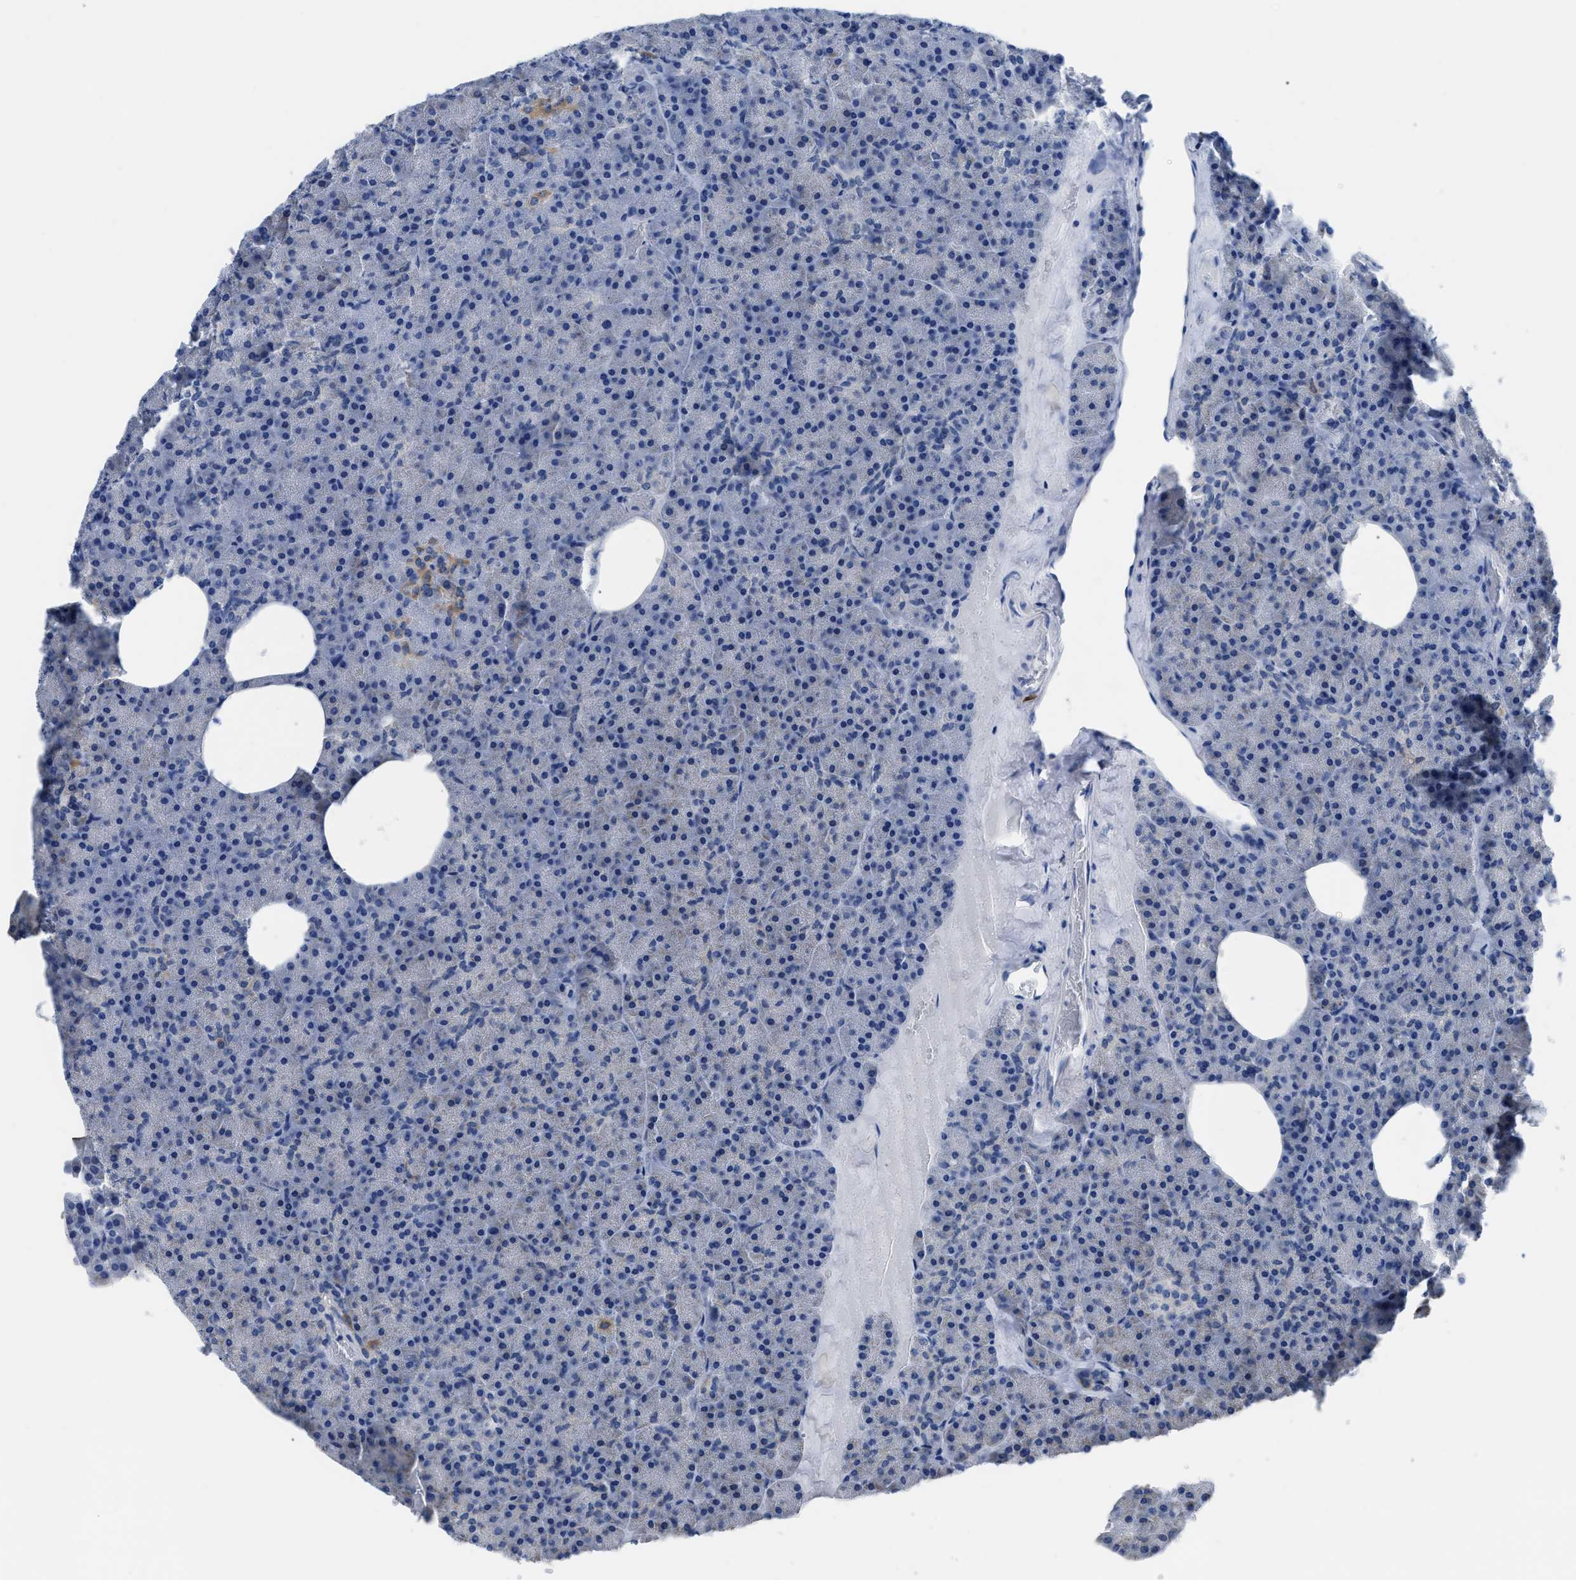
{"staining": {"intensity": "moderate", "quantity": "<25%", "location": "cytoplasmic/membranous"}, "tissue": "pancreas", "cell_type": "Exocrine glandular cells", "image_type": "normal", "snomed": [{"axis": "morphology", "description": "Normal tissue, NOS"}, {"axis": "morphology", "description": "Carcinoid, malignant, NOS"}, {"axis": "topography", "description": "Pancreas"}], "caption": "Exocrine glandular cells show low levels of moderate cytoplasmic/membranous staining in approximately <25% of cells in normal pancreas.", "gene": "ETFA", "patient": {"sex": "female", "age": 35}}